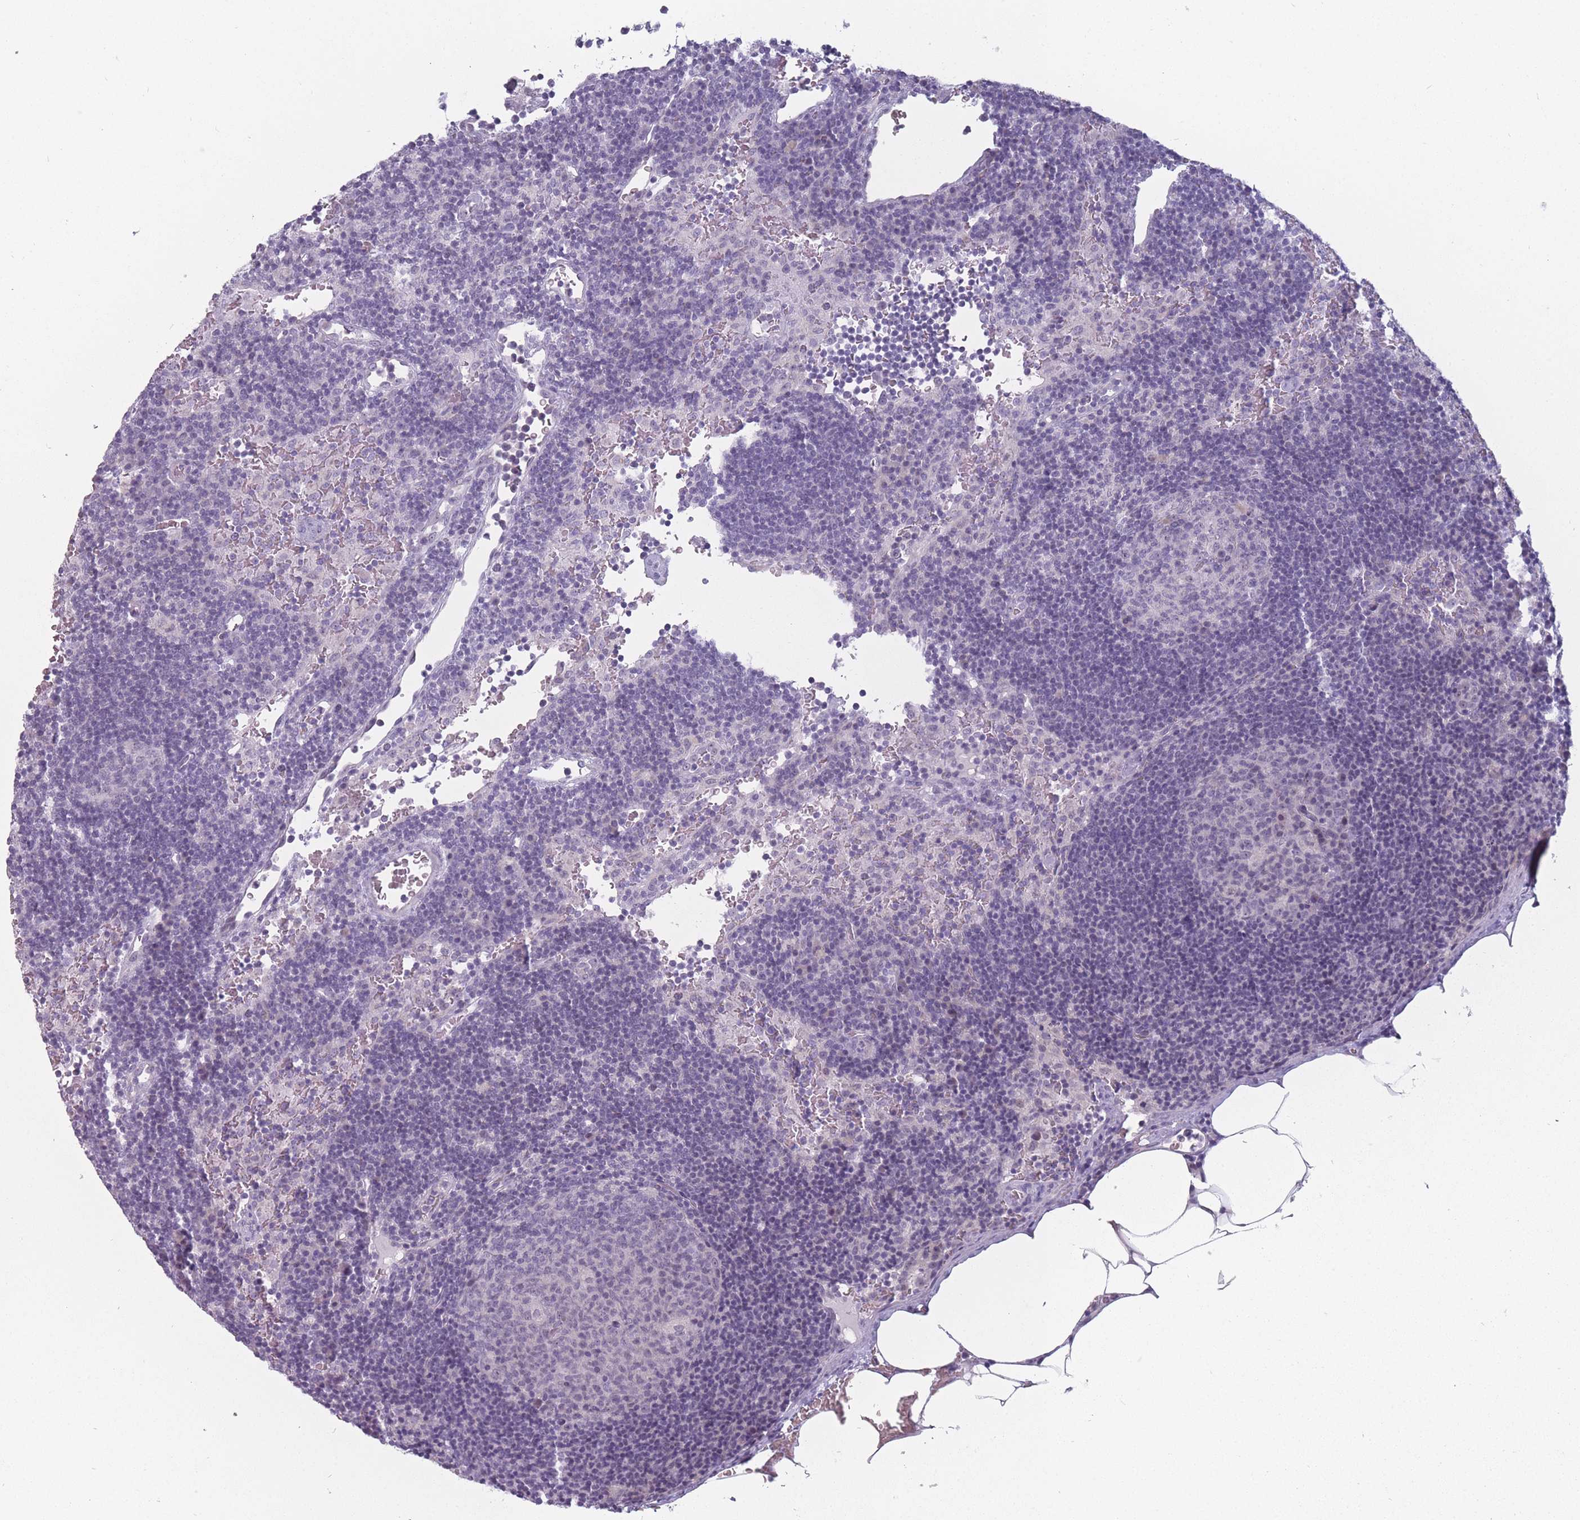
{"staining": {"intensity": "negative", "quantity": "none", "location": "none"}, "tissue": "lymph node", "cell_type": "Germinal center cells", "image_type": "normal", "snomed": [{"axis": "morphology", "description": "Normal tissue, NOS"}, {"axis": "topography", "description": "Lymph node"}], "caption": "Immunohistochemistry image of benign lymph node: human lymph node stained with DAB demonstrates no significant protein expression in germinal center cells.", "gene": "ROS1", "patient": {"sex": "male", "age": 62}}